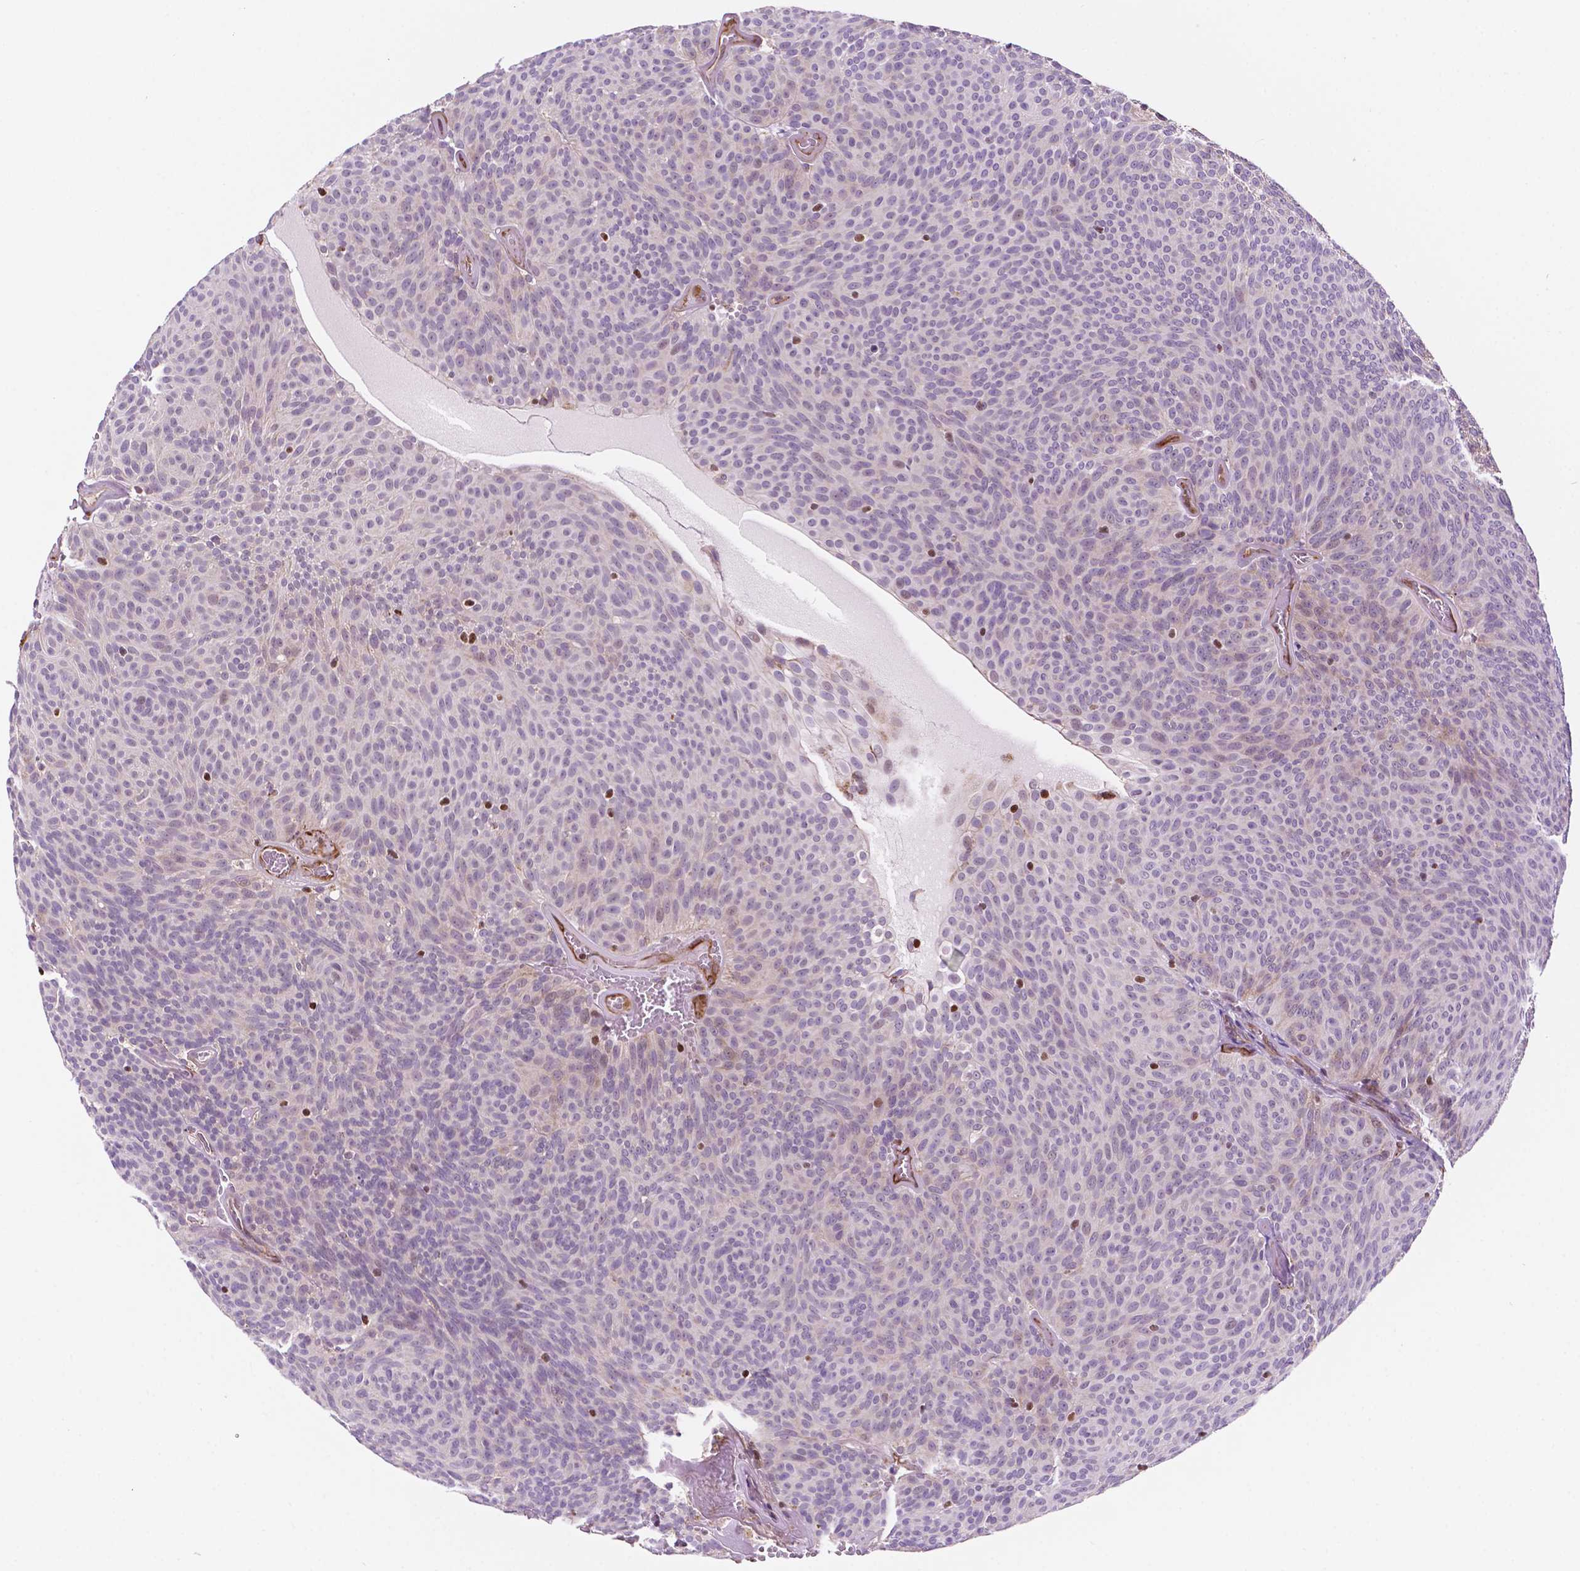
{"staining": {"intensity": "weak", "quantity": "25%-75%", "location": "cytoplasmic/membranous"}, "tissue": "urothelial cancer", "cell_type": "Tumor cells", "image_type": "cancer", "snomed": [{"axis": "morphology", "description": "Urothelial carcinoma, Low grade"}, {"axis": "topography", "description": "Urinary bladder"}], "caption": "About 25%-75% of tumor cells in human urothelial cancer display weak cytoplasmic/membranous protein staining as visualized by brown immunohistochemical staining.", "gene": "GEMIN4", "patient": {"sex": "male", "age": 77}}